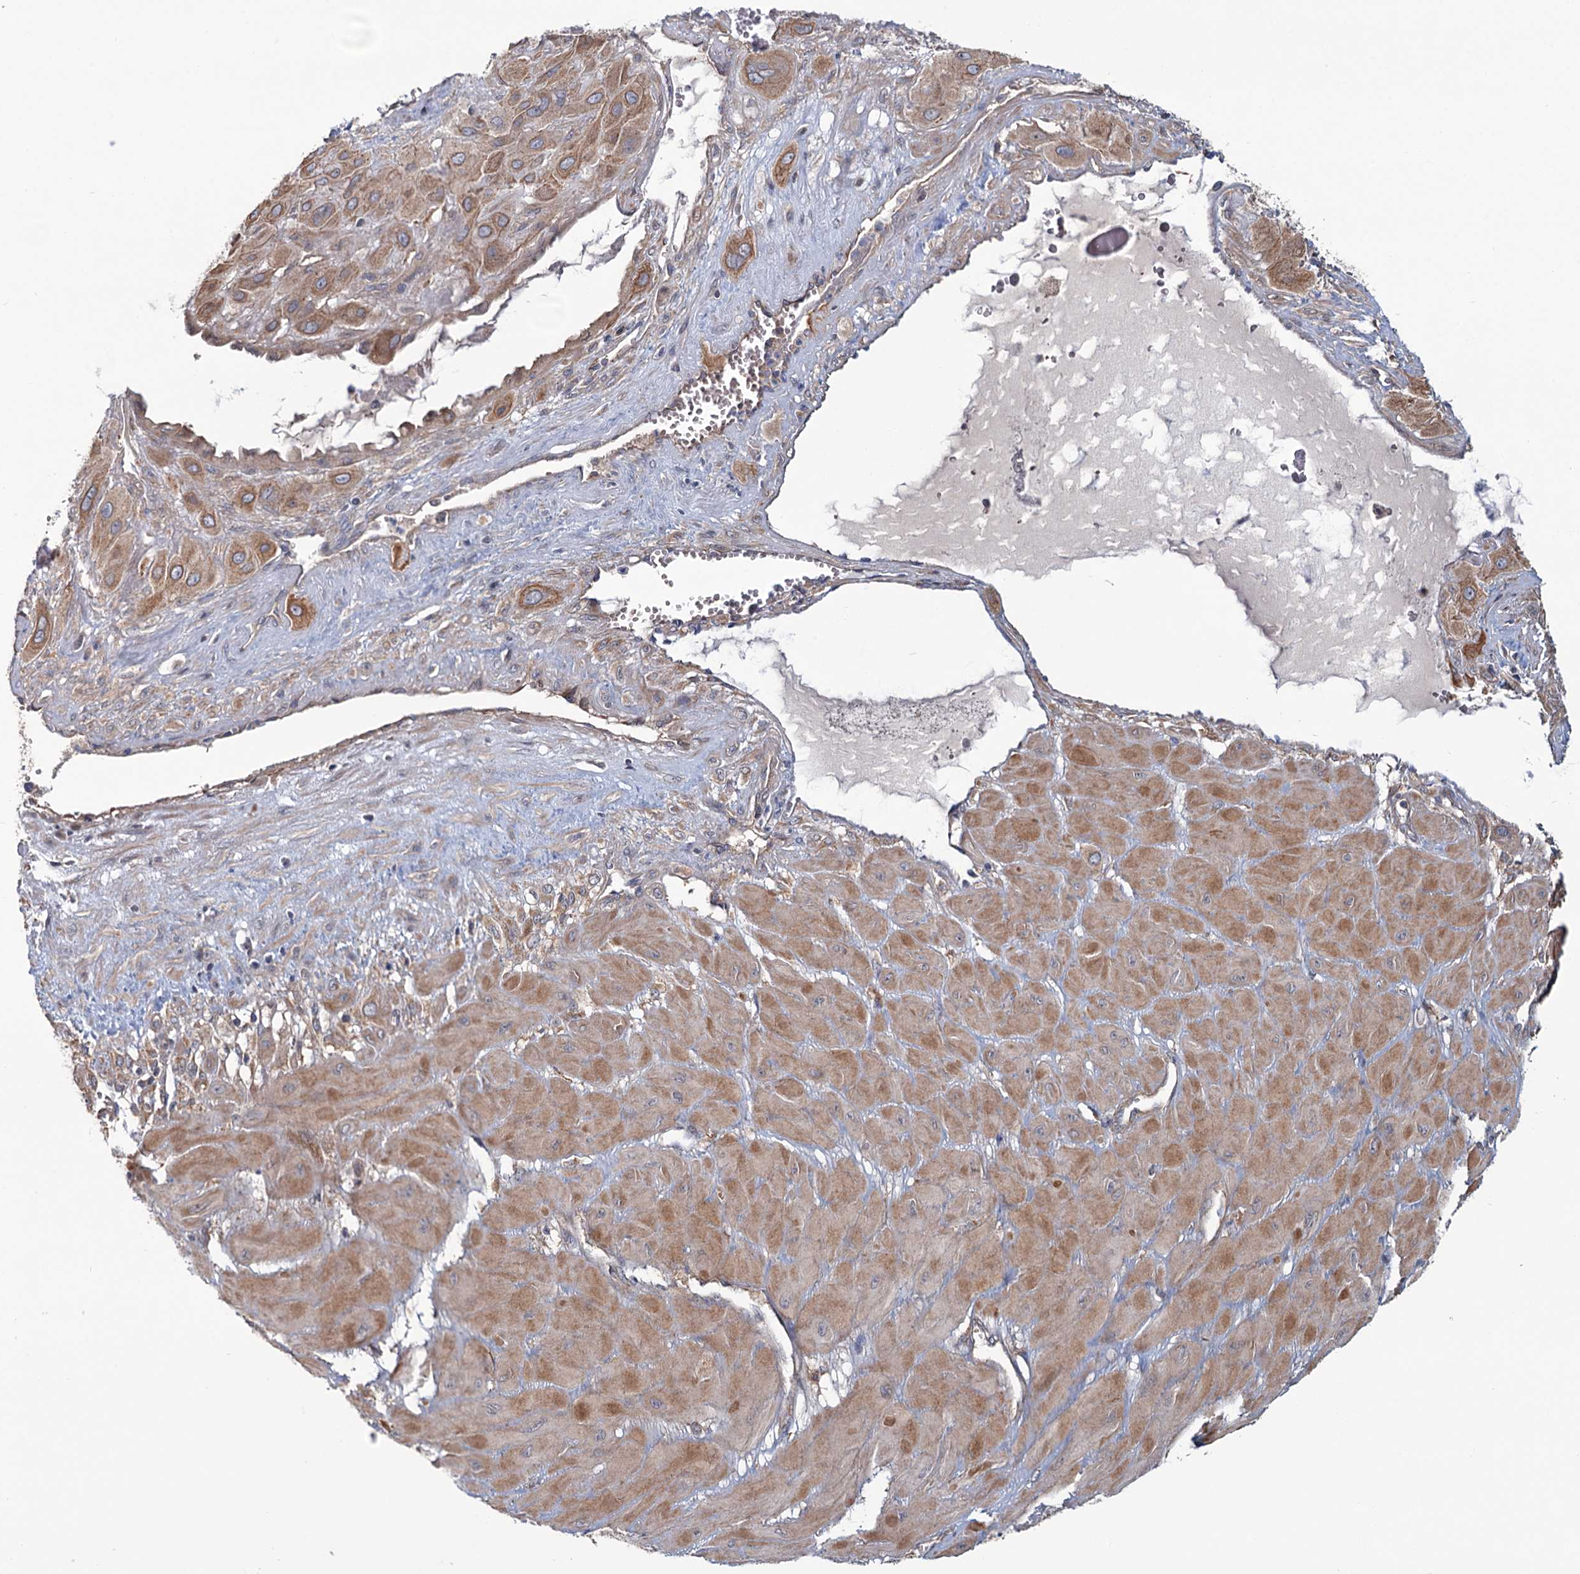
{"staining": {"intensity": "moderate", "quantity": ">75%", "location": "cytoplasmic/membranous"}, "tissue": "cervical cancer", "cell_type": "Tumor cells", "image_type": "cancer", "snomed": [{"axis": "morphology", "description": "Squamous cell carcinoma, NOS"}, {"axis": "topography", "description": "Cervix"}], "caption": "Human cervical cancer stained for a protein (brown) displays moderate cytoplasmic/membranous positive staining in about >75% of tumor cells.", "gene": "MTRR", "patient": {"sex": "female", "age": 34}}